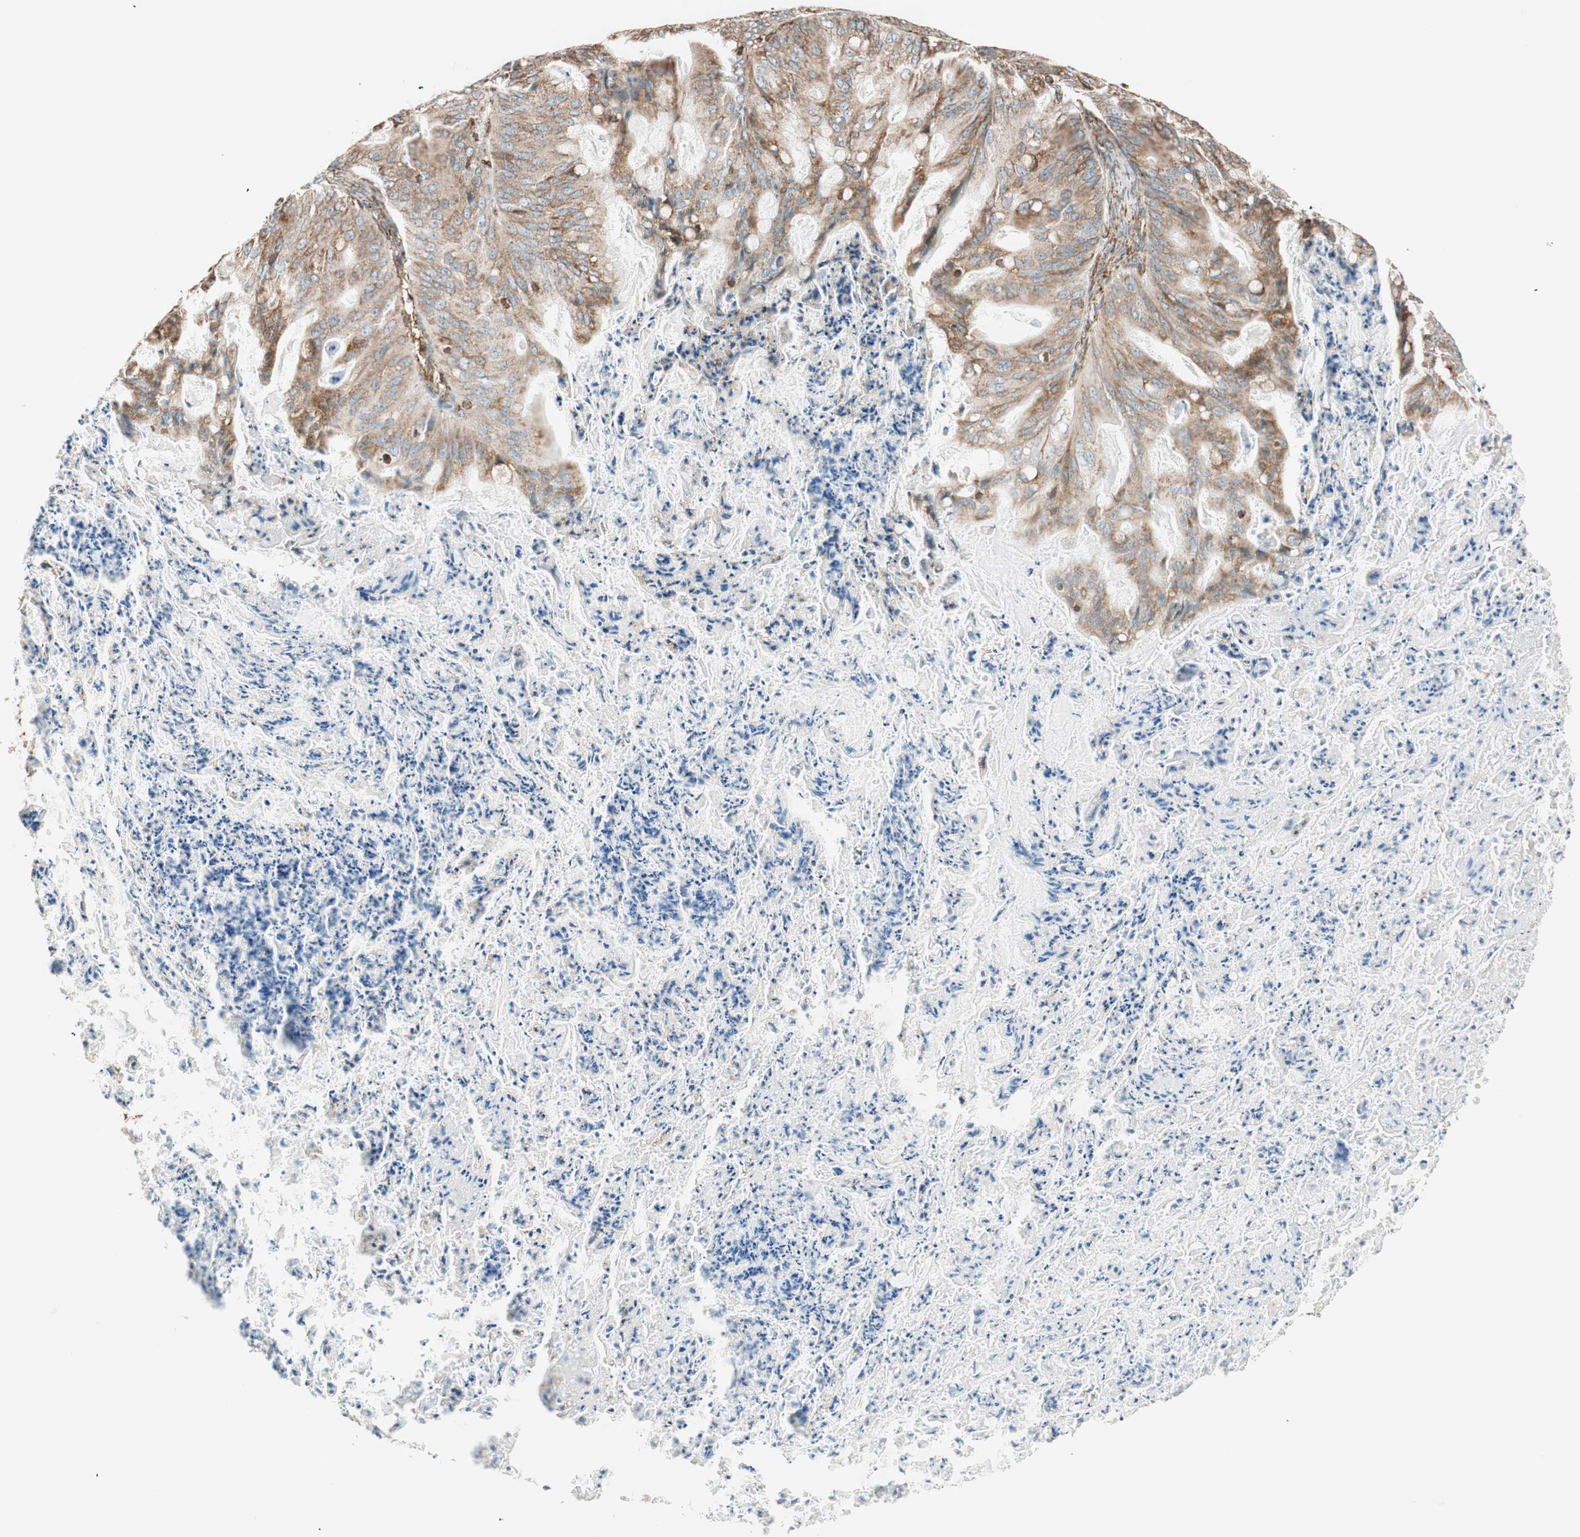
{"staining": {"intensity": "moderate", "quantity": ">75%", "location": "cytoplasmic/membranous"}, "tissue": "ovarian cancer", "cell_type": "Tumor cells", "image_type": "cancer", "snomed": [{"axis": "morphology", "description": "Cystadenocarcinoma, mucinous, NOS"}, {"axis": "topography", "description": "Ovary"}], "caption": "Immunohistochemical staining of human ovarian cancer reveals medium levels of moderate cytoplasmic/membranous protein positivity in approximately >75% of tumor cells.", "gene": "PRKCSH", "patient": {"sex": "female", "age": 36}}